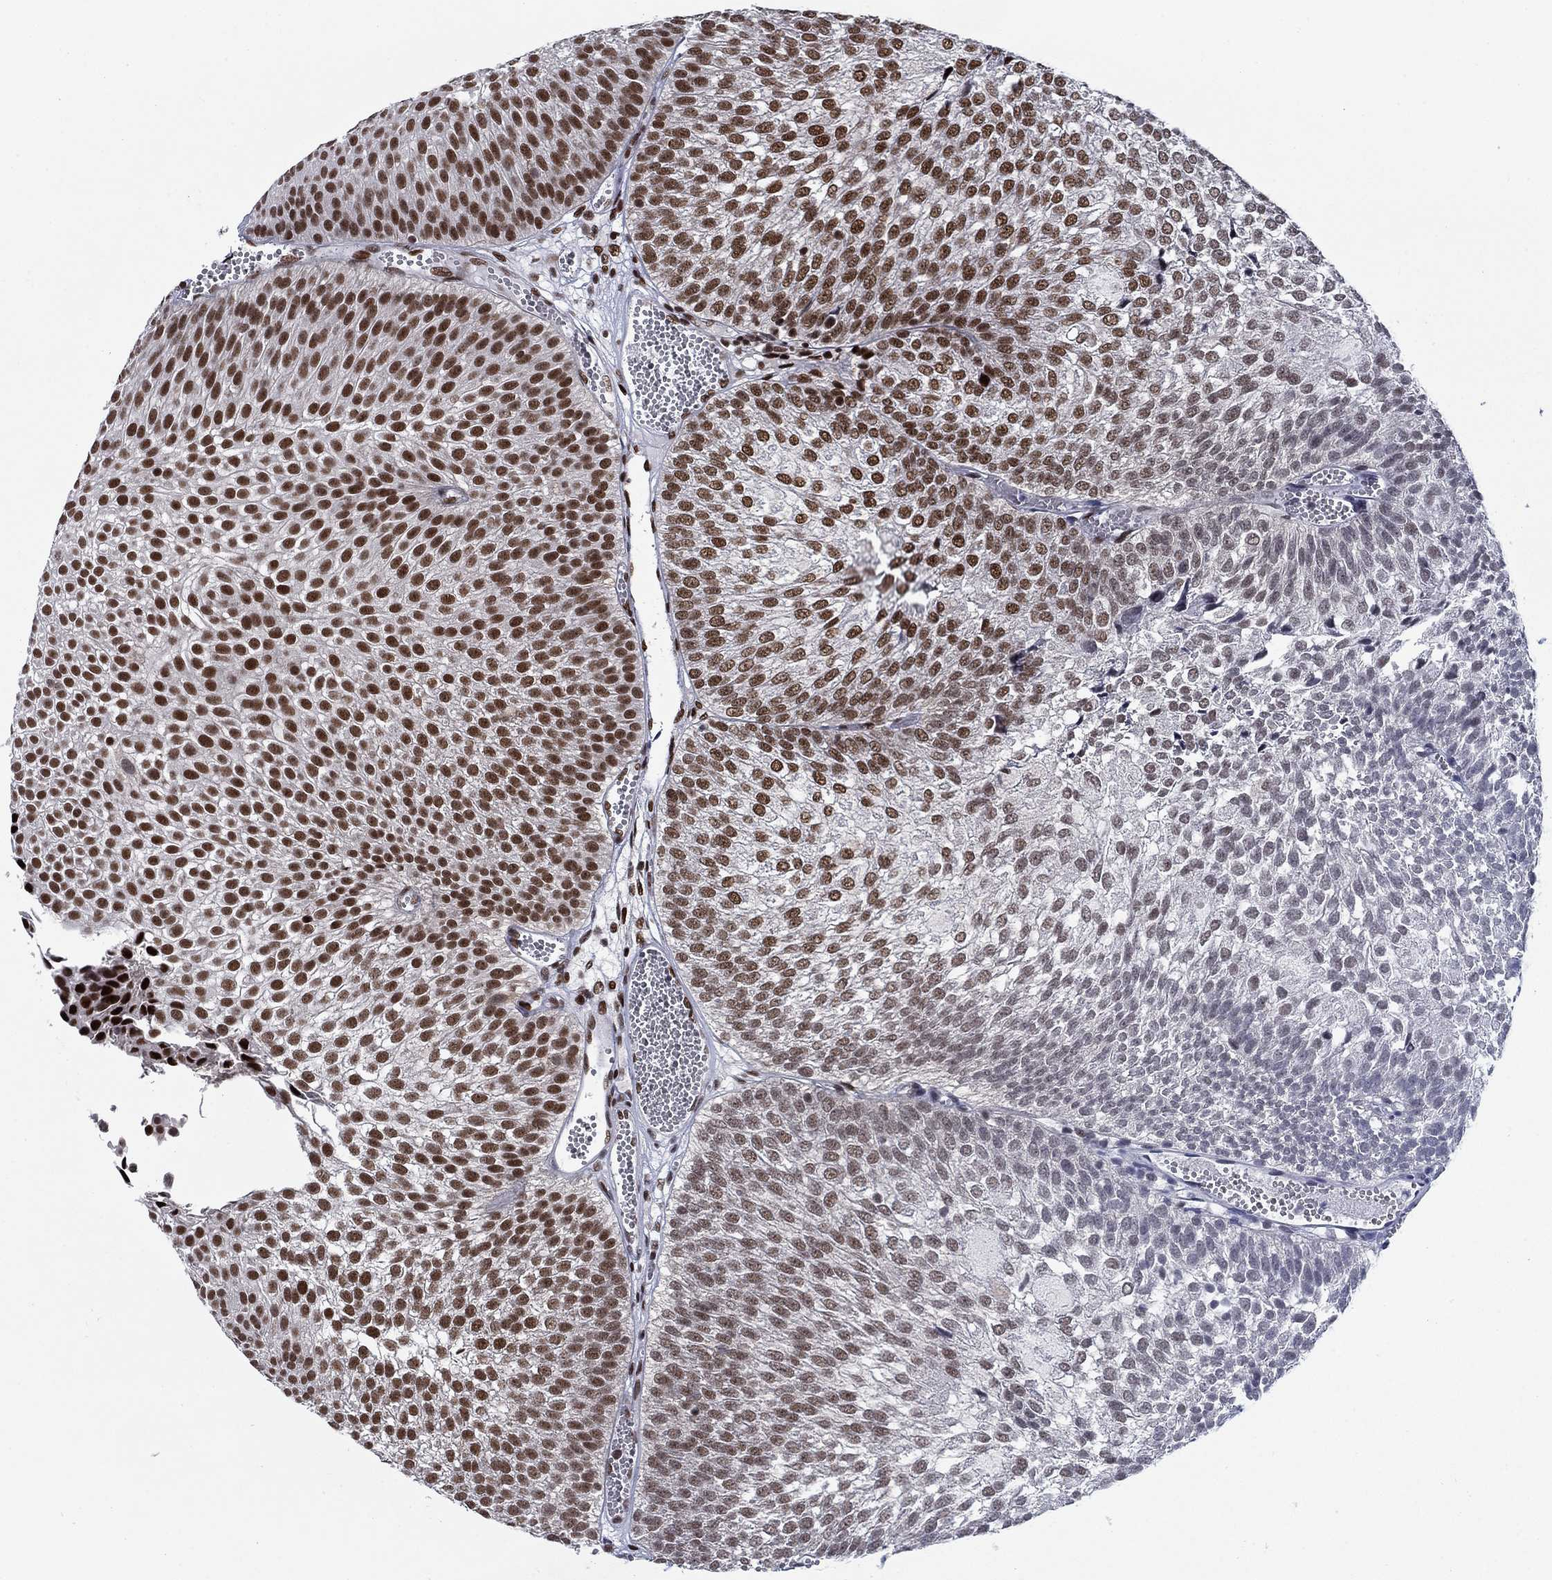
{"staining": {"intensity": "strong", "quantity": "25%-75%", "location": "nuclear"}, "tissue": "urothelial cancer", "cell_type": "Tumor cells", "image_type": "cancer", "snomed": [{"axis": "morphology", "description": "Urothelial carcinoma, Low grade"}, {"axis": "topography", "description": "Urinary bladder"}], "caption": "Protein expression analysis of urothelial cancer shows strong nuclear staining in about 25%-75% of tumor cells. Immunohistochemistry stains the protein in brown and the nuclei are stained blue.", "gene": "RPRD1B", "patient": {"sex": "male", "age": 52}}